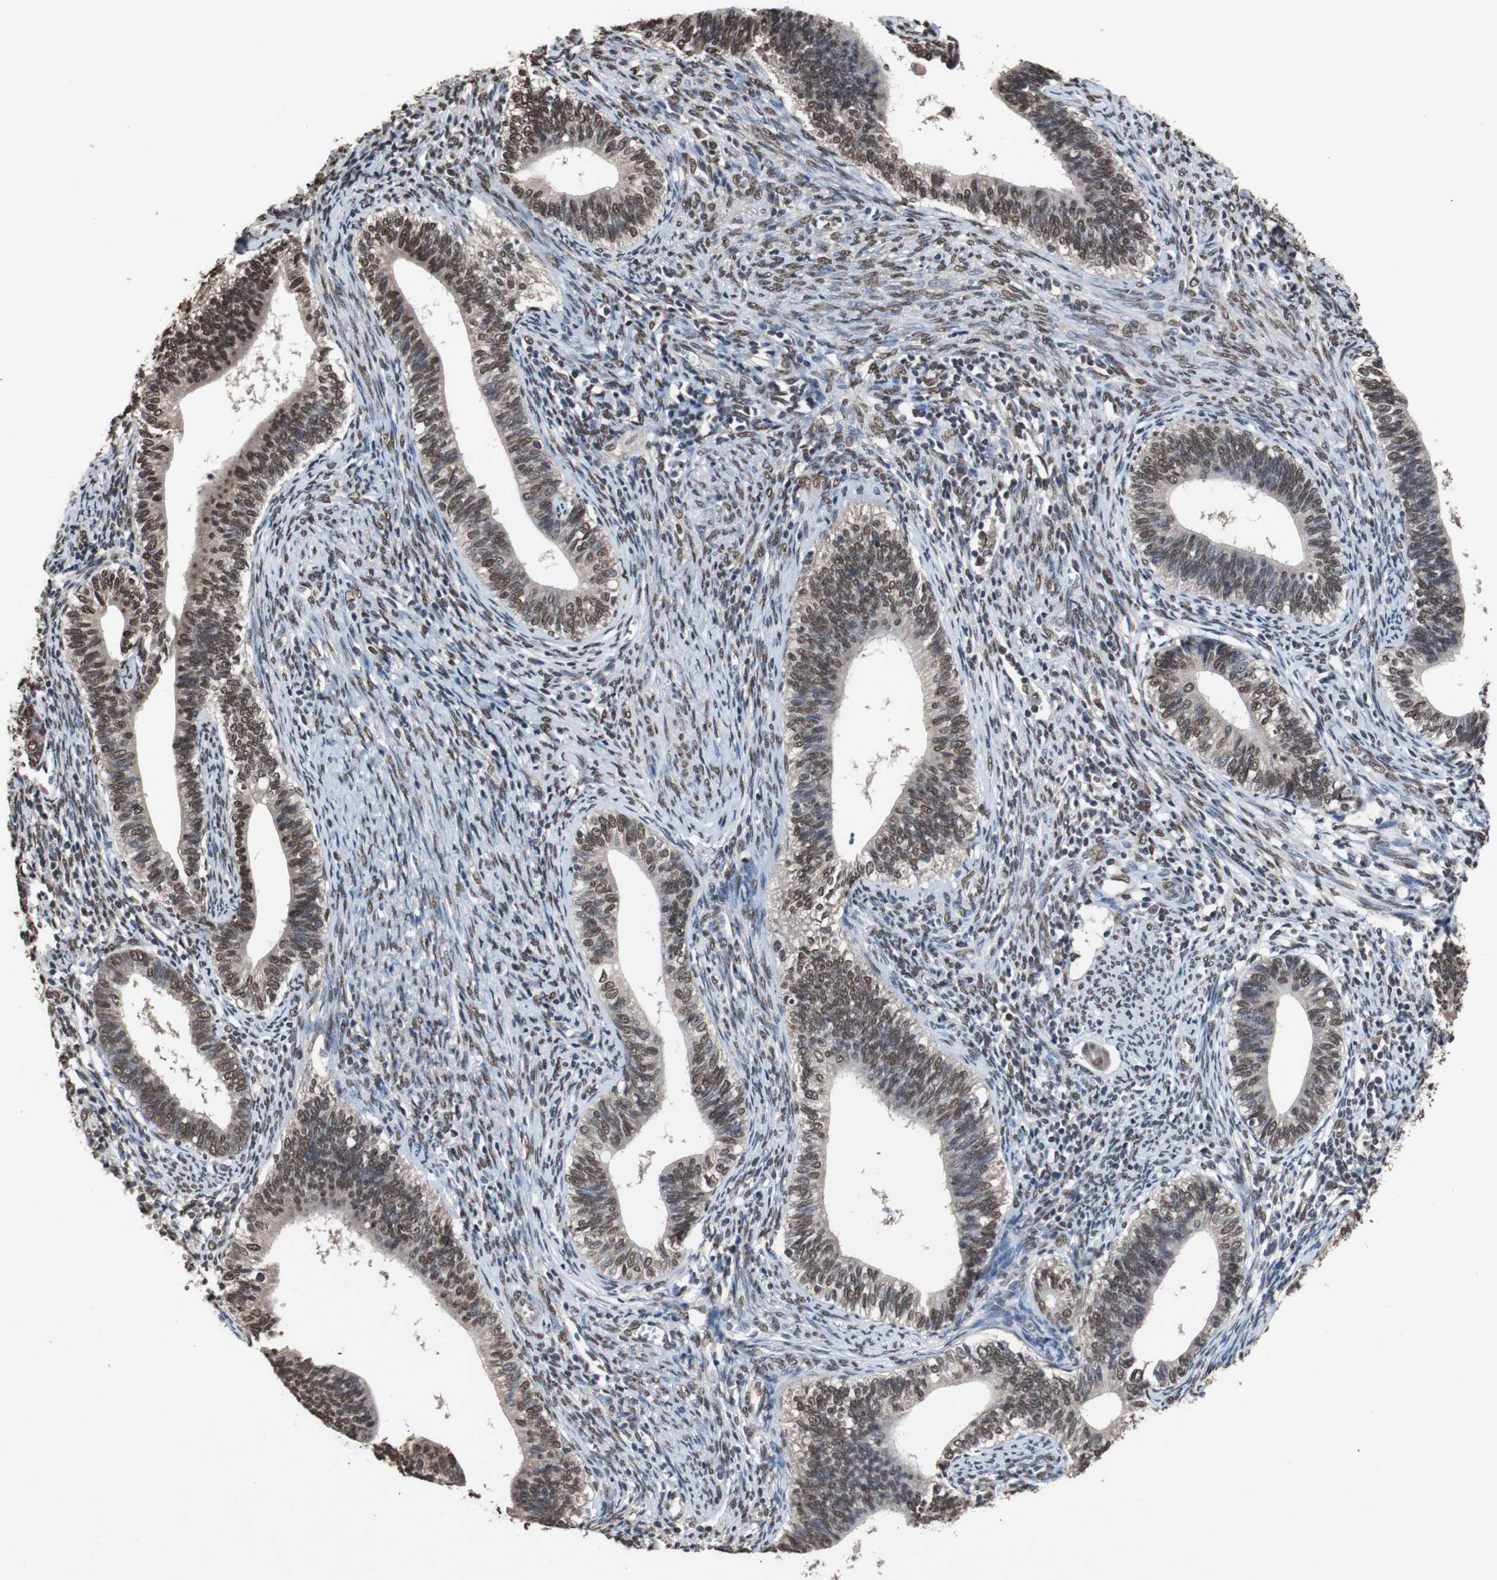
{"staining": {"intensity": "moderate", "quantity": ">75%", "location": "nuclear"}, "tissue": "cervical cancer", "cell_type": "Tumor cells", "image_type": "cancer", "snomed": [{"axis": "morphology", "description": "Adenocarcinoma, NOS"}, {"axis": "topography", "description": "Cervix"}], "caption": "An IHC micrograph of neoplastic tissue is shown. Protein staining in brown highlights moderate nuclear positivity in cervical adenocarcinoma within tumor cells. Nuclei are stained in blue.", "gene": "MED27", "patient": {"sex": "female", "age": 44}}